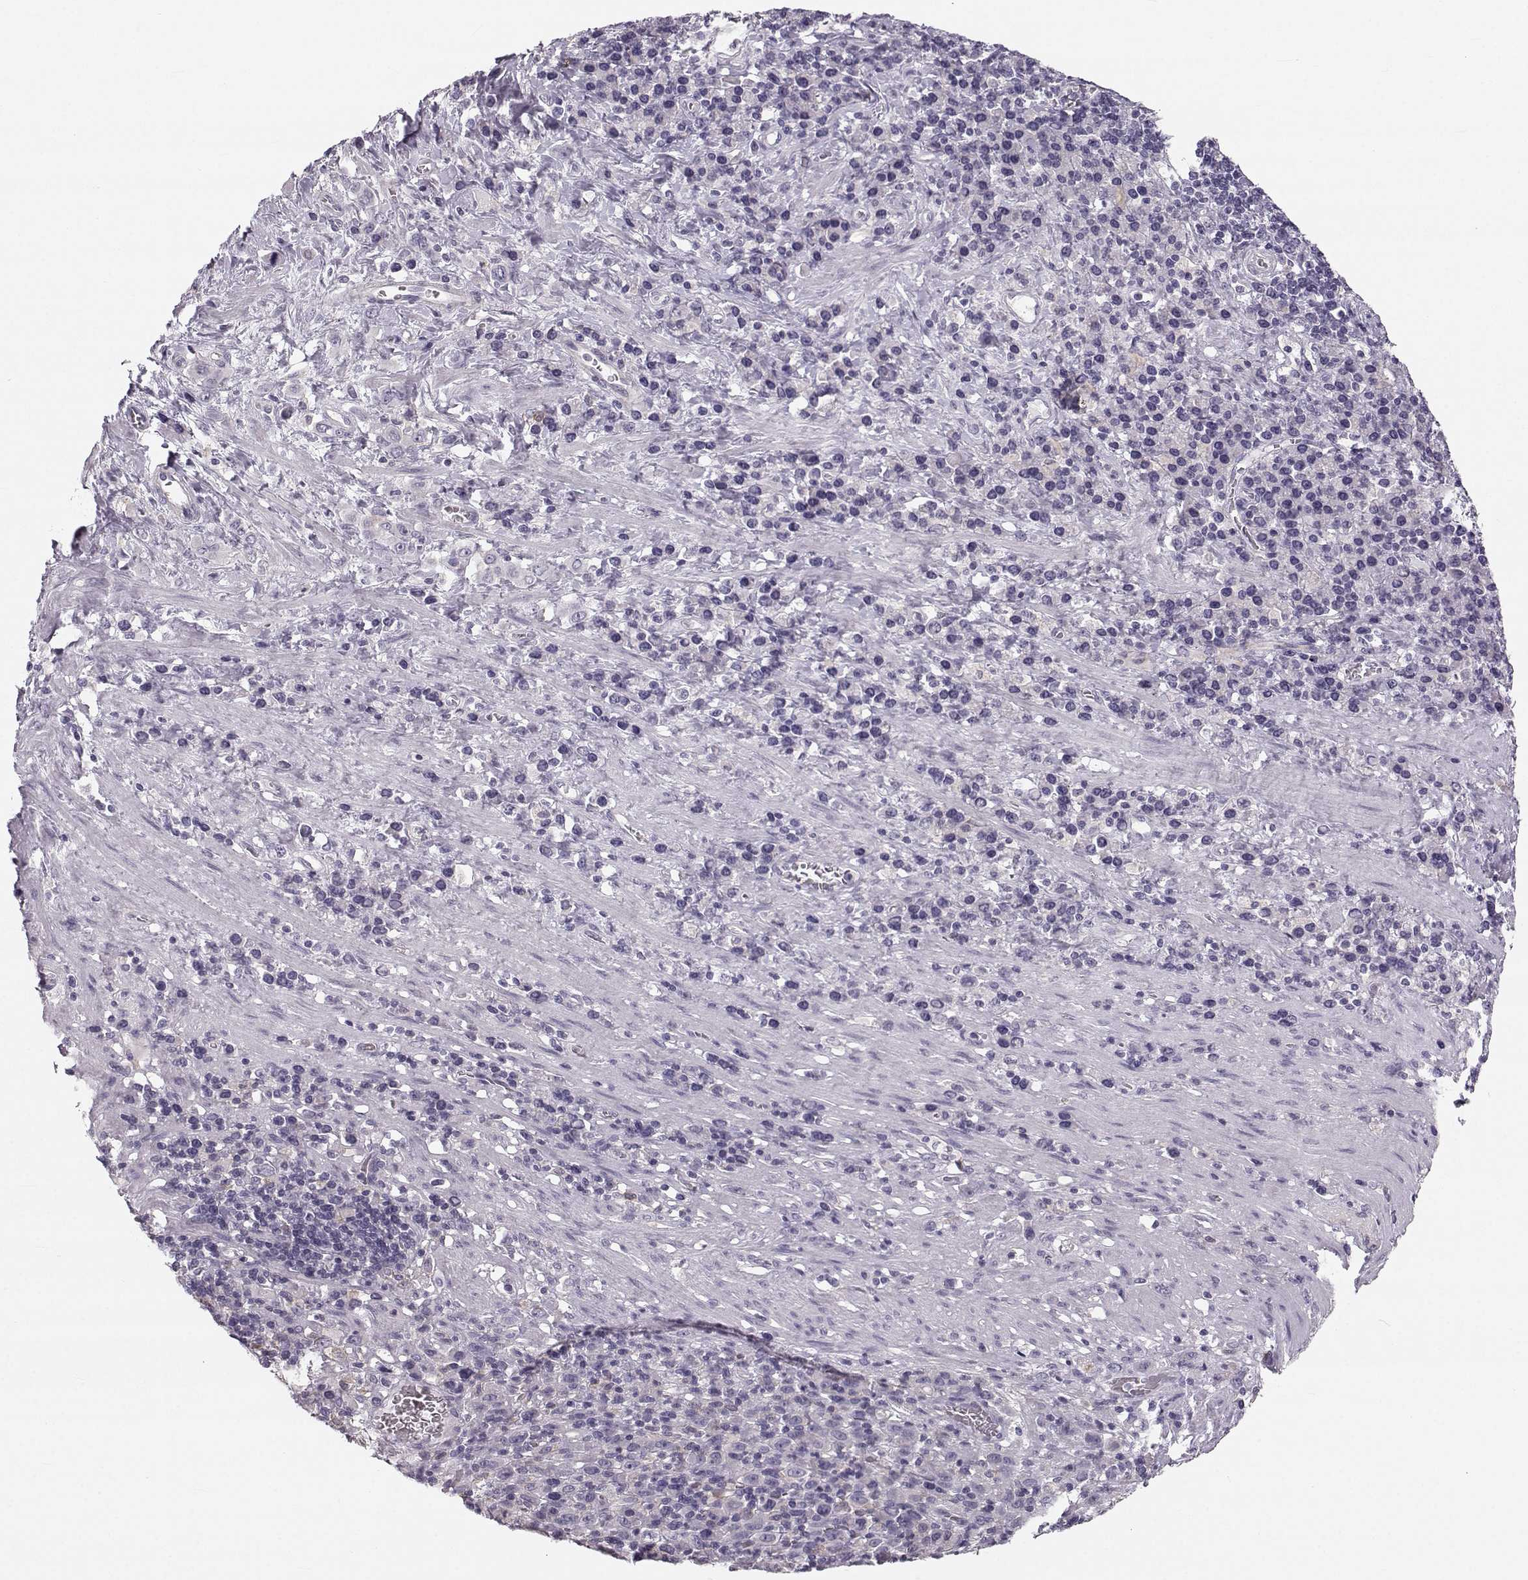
{"staining": {"intensity": "negative", "quantity": "none", "location": "none"}, "tissue": "stomach cancer", "cell_type": "Tumor cells", "image_type": "cancer", "snomed": [{"axis": "morphology", "description": "Adenocarcinoma, NOS"}, {"axis": "topography", "description": "Stomach, upper"}], "caption": "This histopathology image is of stomach adenocarcinoma stained with immunohistochemistry (IHC) to label a protein in brown with the nuclei are counter-stained blue. There is no expression in tumor cells. Brightfield microscopy of immunohistochemistry (IHC) stained with DAB (3,3'-diaminobenzidine) (brown) and hematoxylin (blue), captured at high magnification.", "gene": "RUNDC3A", "patient": {"sex": "male", "age": 75}}